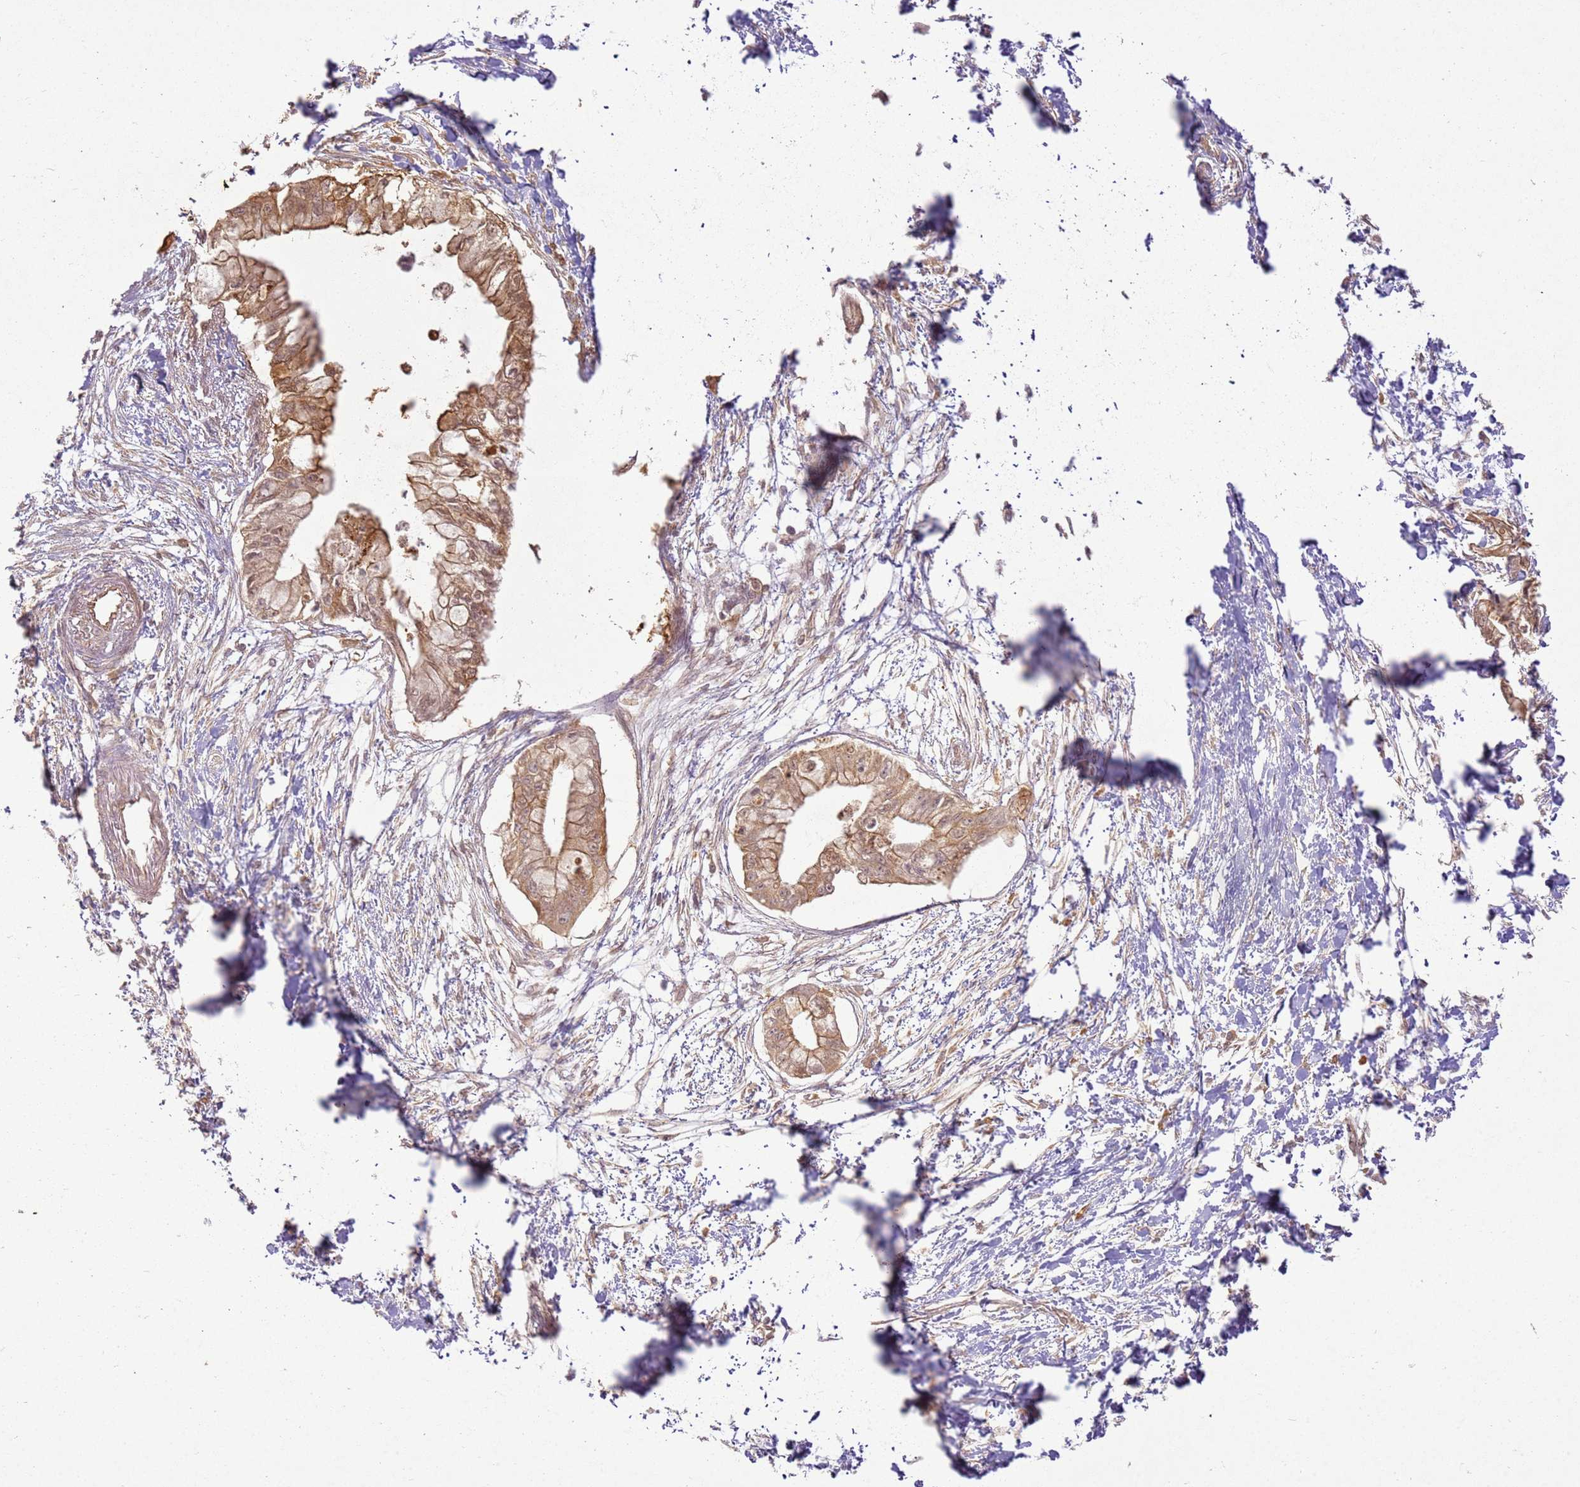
{"staining": {"intensity": "moderate", "quantity": ">75%", "location": "cytoplasmic/membranous"}, "tissue": "pancreatic cancer", "cell_type": "Tumor cells", "image_type": "cancer", "snomed": [{"axis": "morphology", "description": "Adenocarcinoma, NOS"}, {"axis": "topography", "description": "Pancreas"}], "caption": "Pancreatic adenocarcinoma was stained to show a protein in brown. There is medium levels of moderate cytoplasmic/membranous positivity in approximately >75% of tumor cells.", "gene": "ZNF776", "patient": {"sex": "male", "age": 48}}